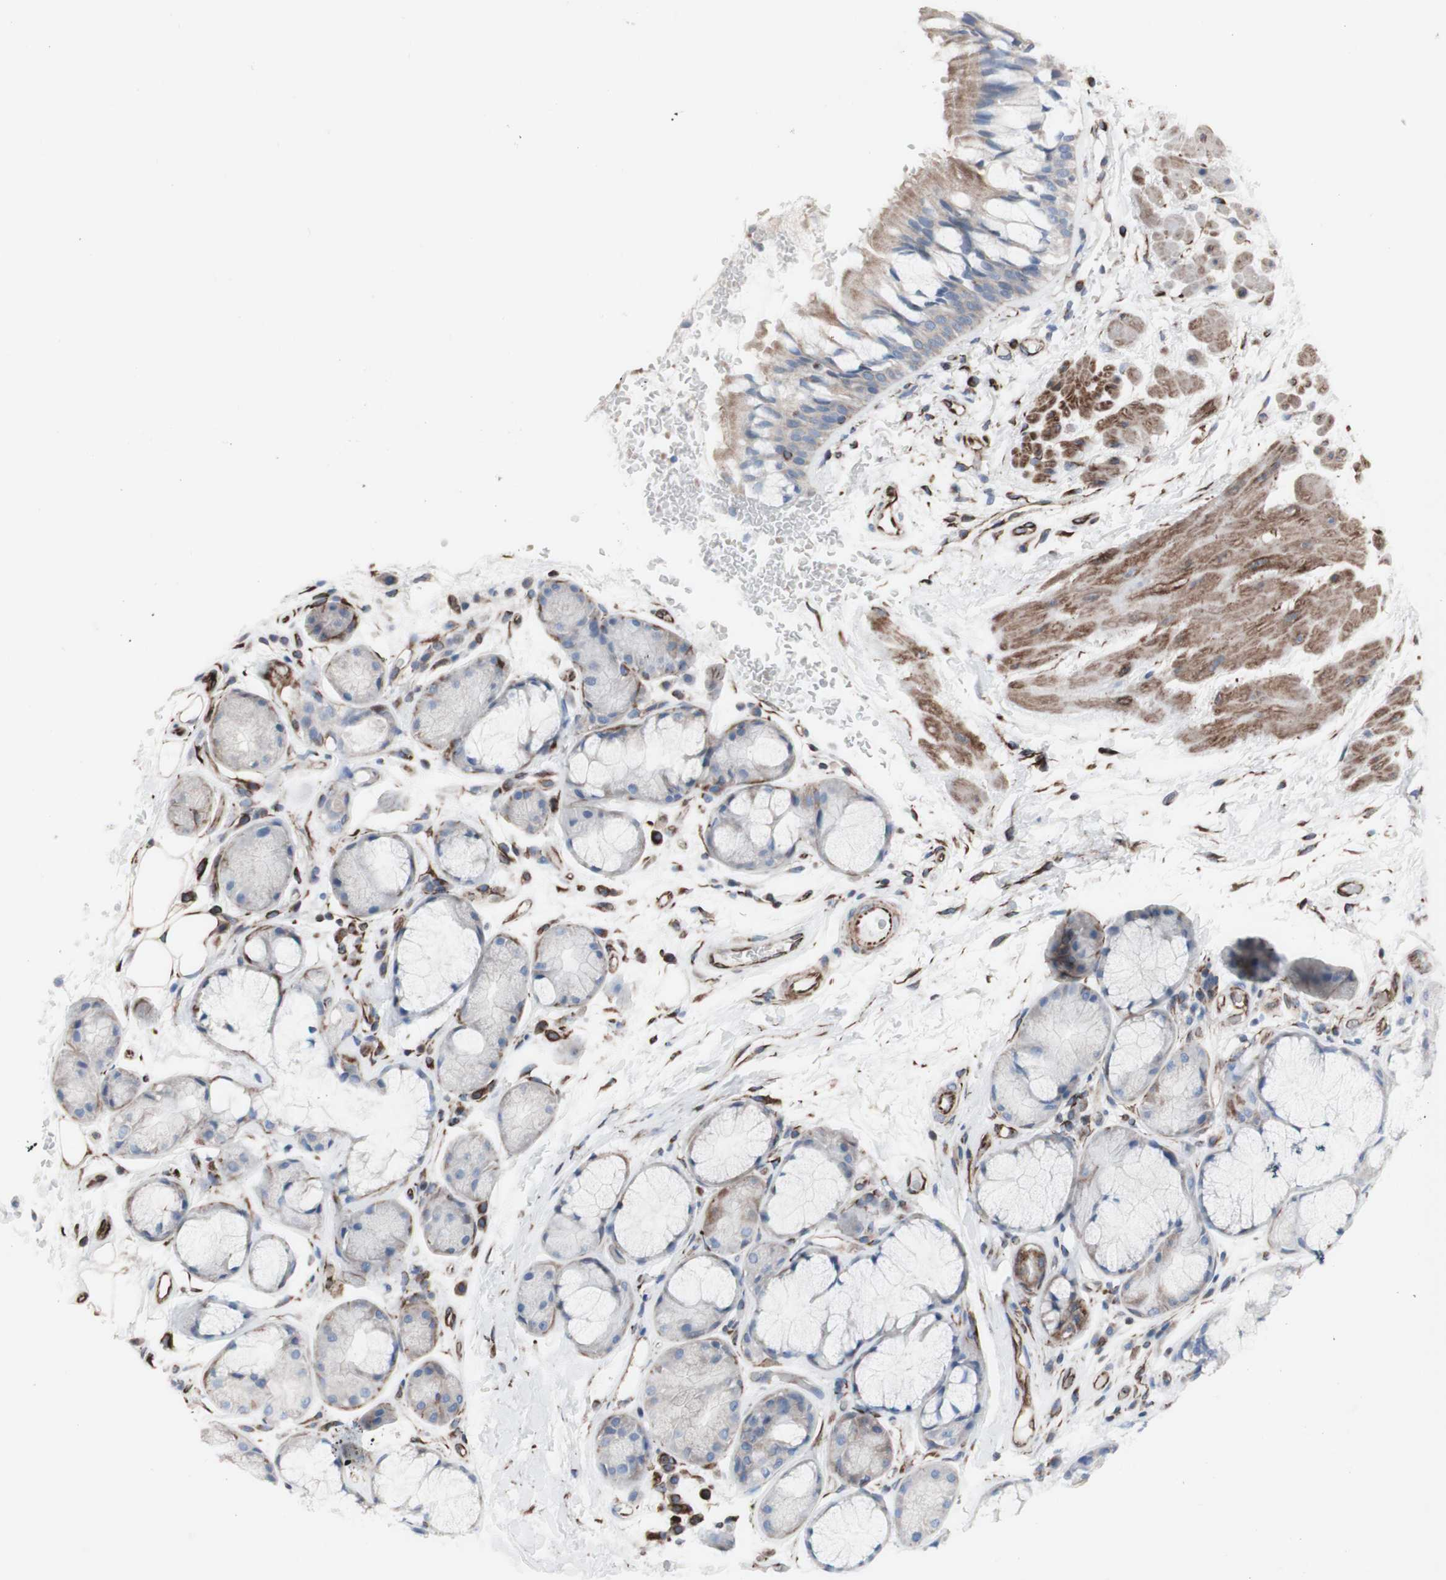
{"staining": {"intensity": "weak", "quantity": "25%-75%", "location": "cytoplasmic/membranous"}, "tissue": "bronchus", "cell_type": "Respiratory epithelial cells", "image_type": "normal", "snomed": [{"axis": "morphology", "description": "Normal tissue, NOS"}, {"axis": "topography", "description": "Bronchus"}], "caption": "Bronchus stained for a protein (brown) exhibits weak cytoplasmic/membranous positive staining in about 25%-75% of respiratory epithelial cells.", "gene": "AGPAT5", "patient": {"sex": "male", "age": 66}}